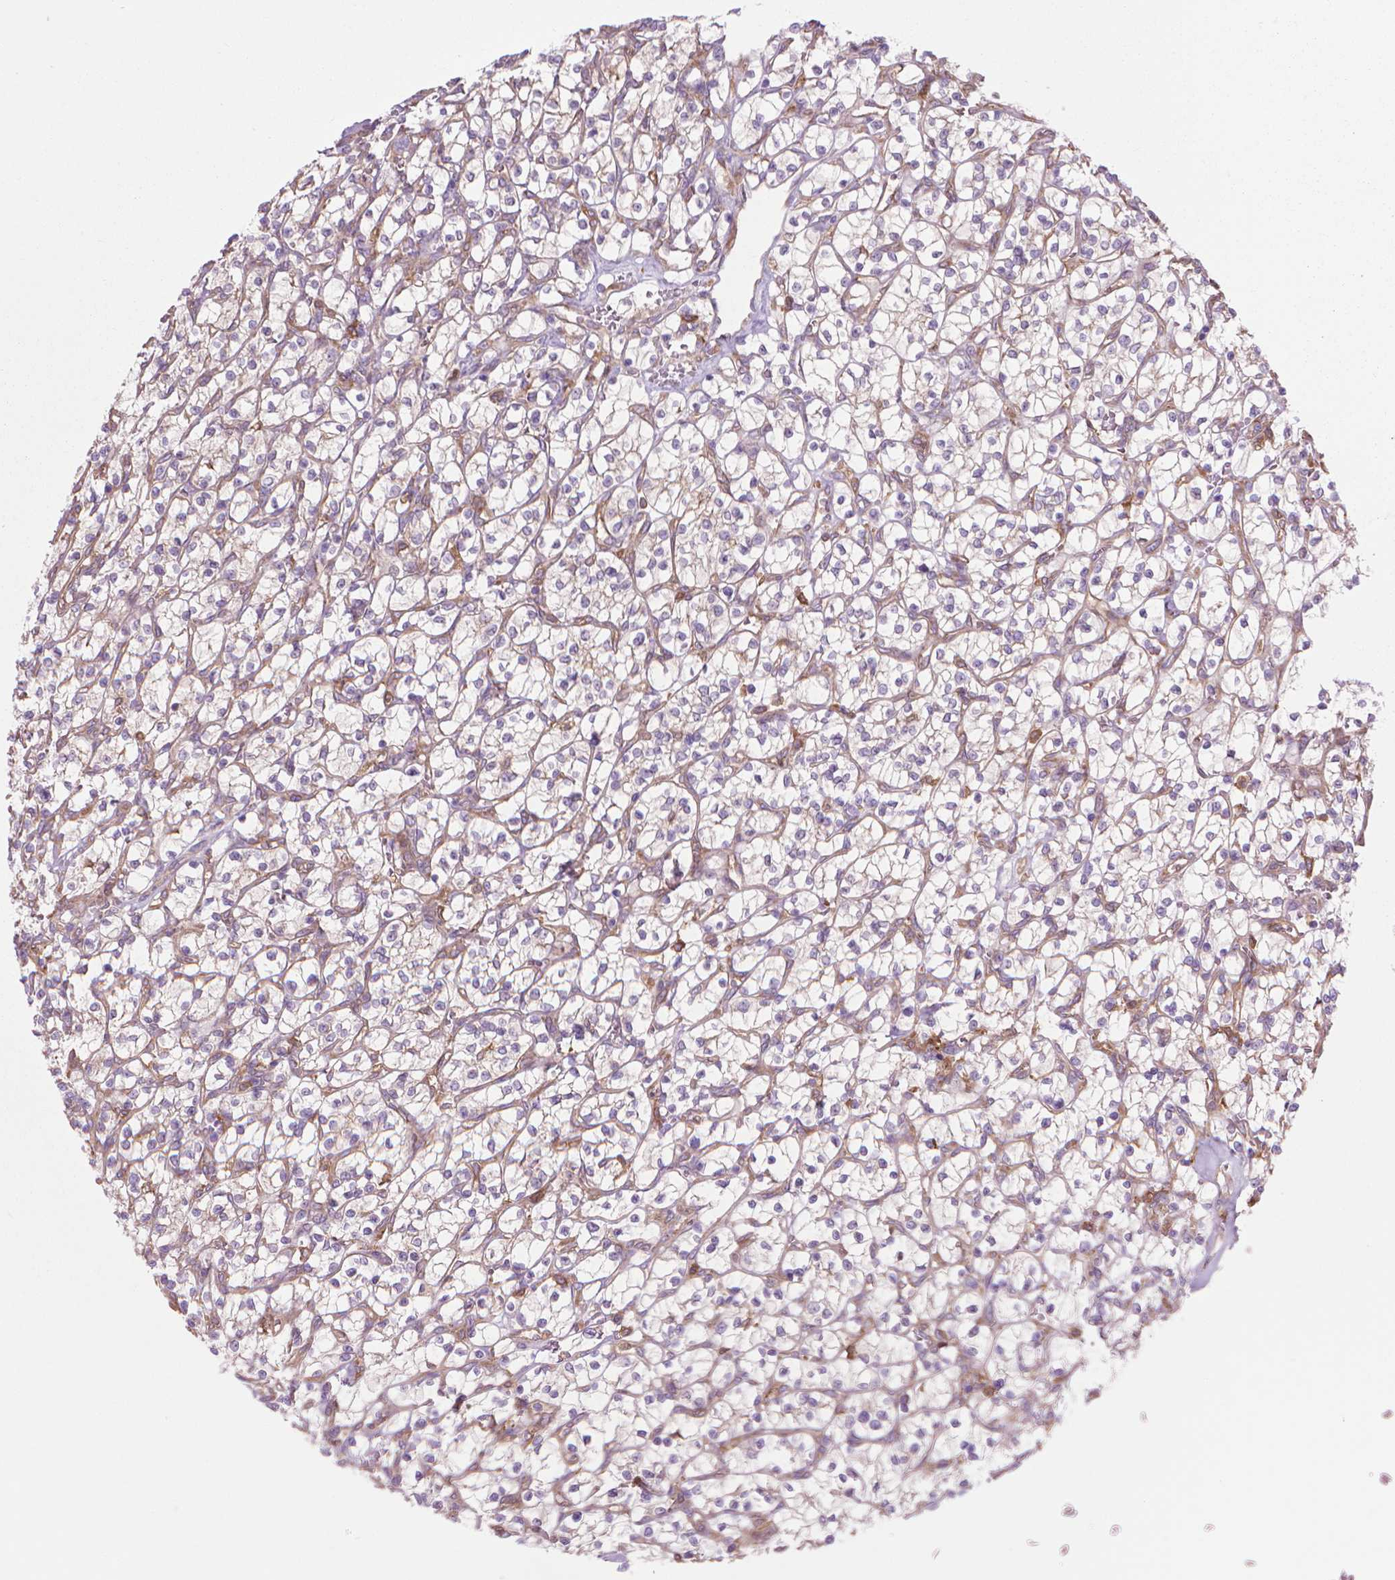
{"staining": {"intensity": "weak", "quantity": "25%-75%", "location": "cytoplasmic/membranous"}, "tissue": "renal cancer", "cell_type": "Tumor cells", "image_type": "cancer", "snomed": [{"axis": "morphology", "description": "Adenocarcinoma, NOS"}, {"axis": "topography", "description": "Kidney"}], "caption": "Tumor cells display weak cytoplasmic/membranous staining in about 25%-75% of cells in renal cancer.", "gene": "CORO1B", "patient": {"sex": "female", "age": 64}}